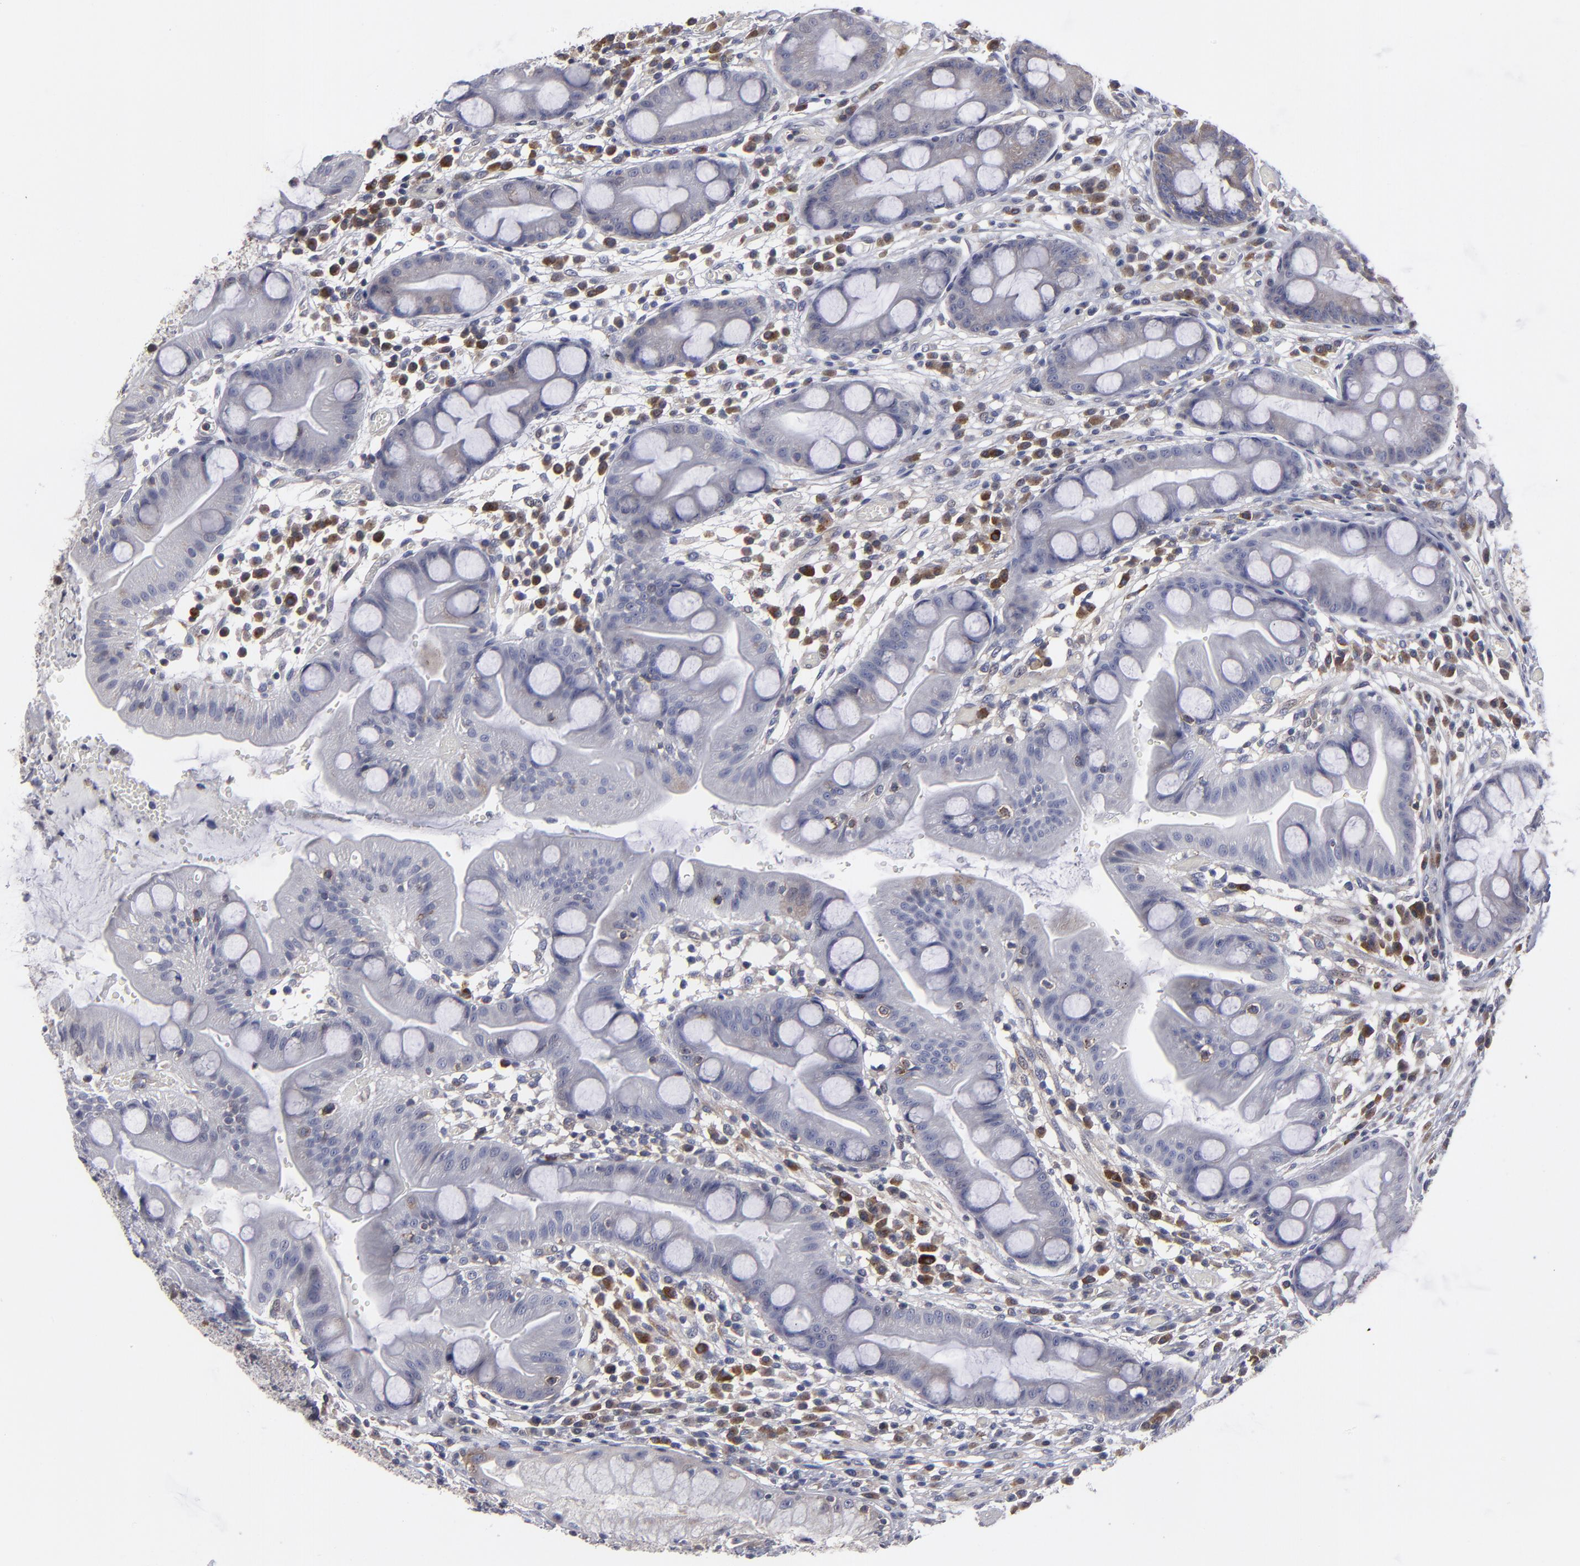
{"staining": {"intensity": "moderate", "quantity": "25%-75%", "location": "cytoplasmic/membranous"}, "tissue": "stomach", "cell_type": "Glandular cells", "image_type": "normal", "snomed": [{"axis": "morphology", "description": "Normal tissue, NOS"}, {"axis": "morphology", "description": "Inflammation, NOS"}, {"axis": "topography", "description": "Stomach, lower"}], "caption": "Protein expression analysis of unremarkable stomach displays moderate cytoplasmic/membranous positivity in approximately 25%-75% of glandular cells.", "gene": "CEP97", "patient": {"sex": "male", "age": 59}}